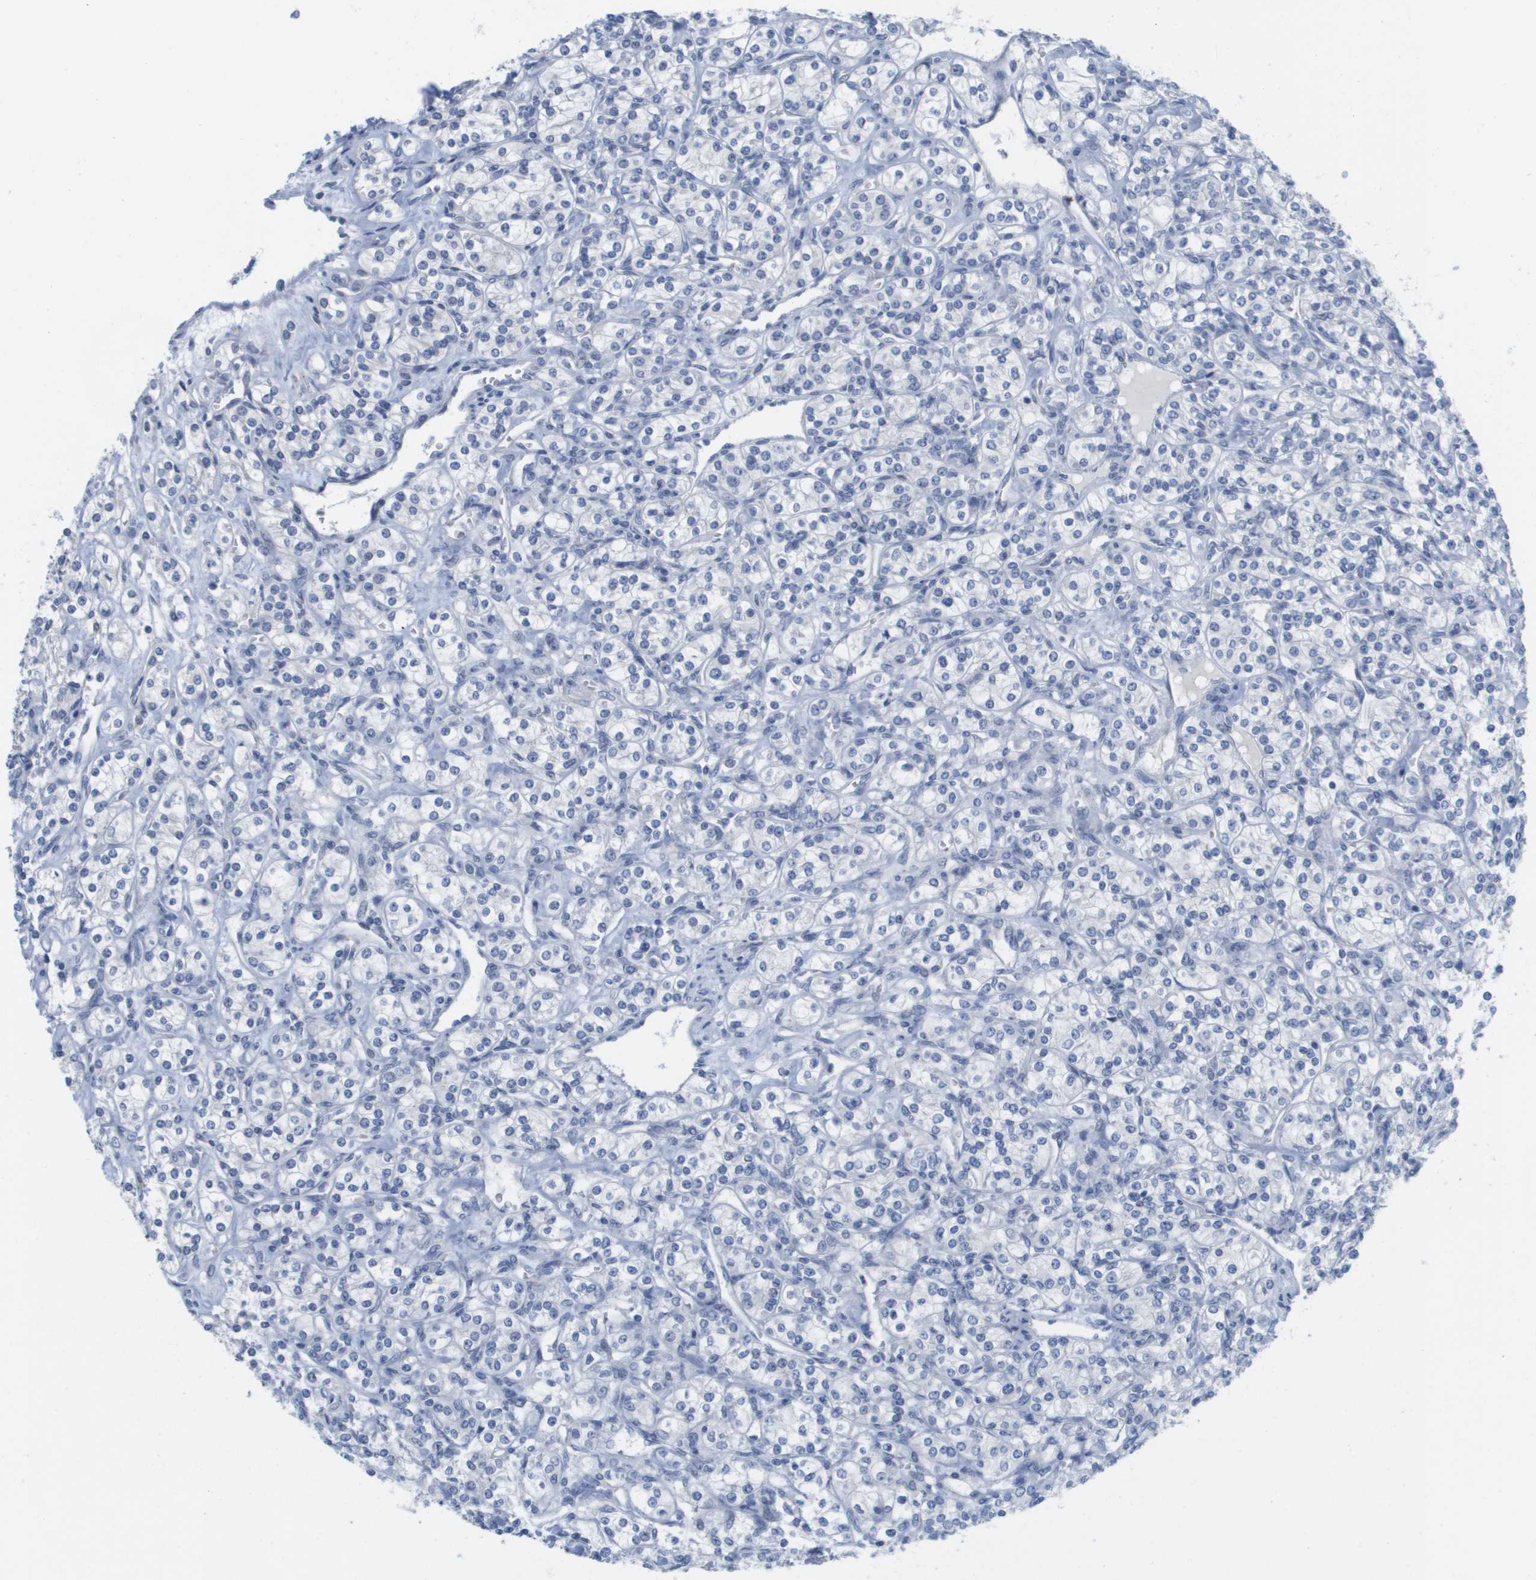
{"staining": {"intensity": "negative", "quantity": "none", "location": "none"}, "tissue": "renal cancer", "cell_type": "Tumor cells", "image_type": "cancer", "snomed": [{"axis": "morphology", "description": "Adenocarcinoma, NOS"}, {"axis": "topography", "description": "Kidney"}], "caption": "Tumor cells show no significant positivity in renal cancer (adenocarcinoma).", "gene": "PDE4A", "patient": {"sex": "male", "age": 77}}